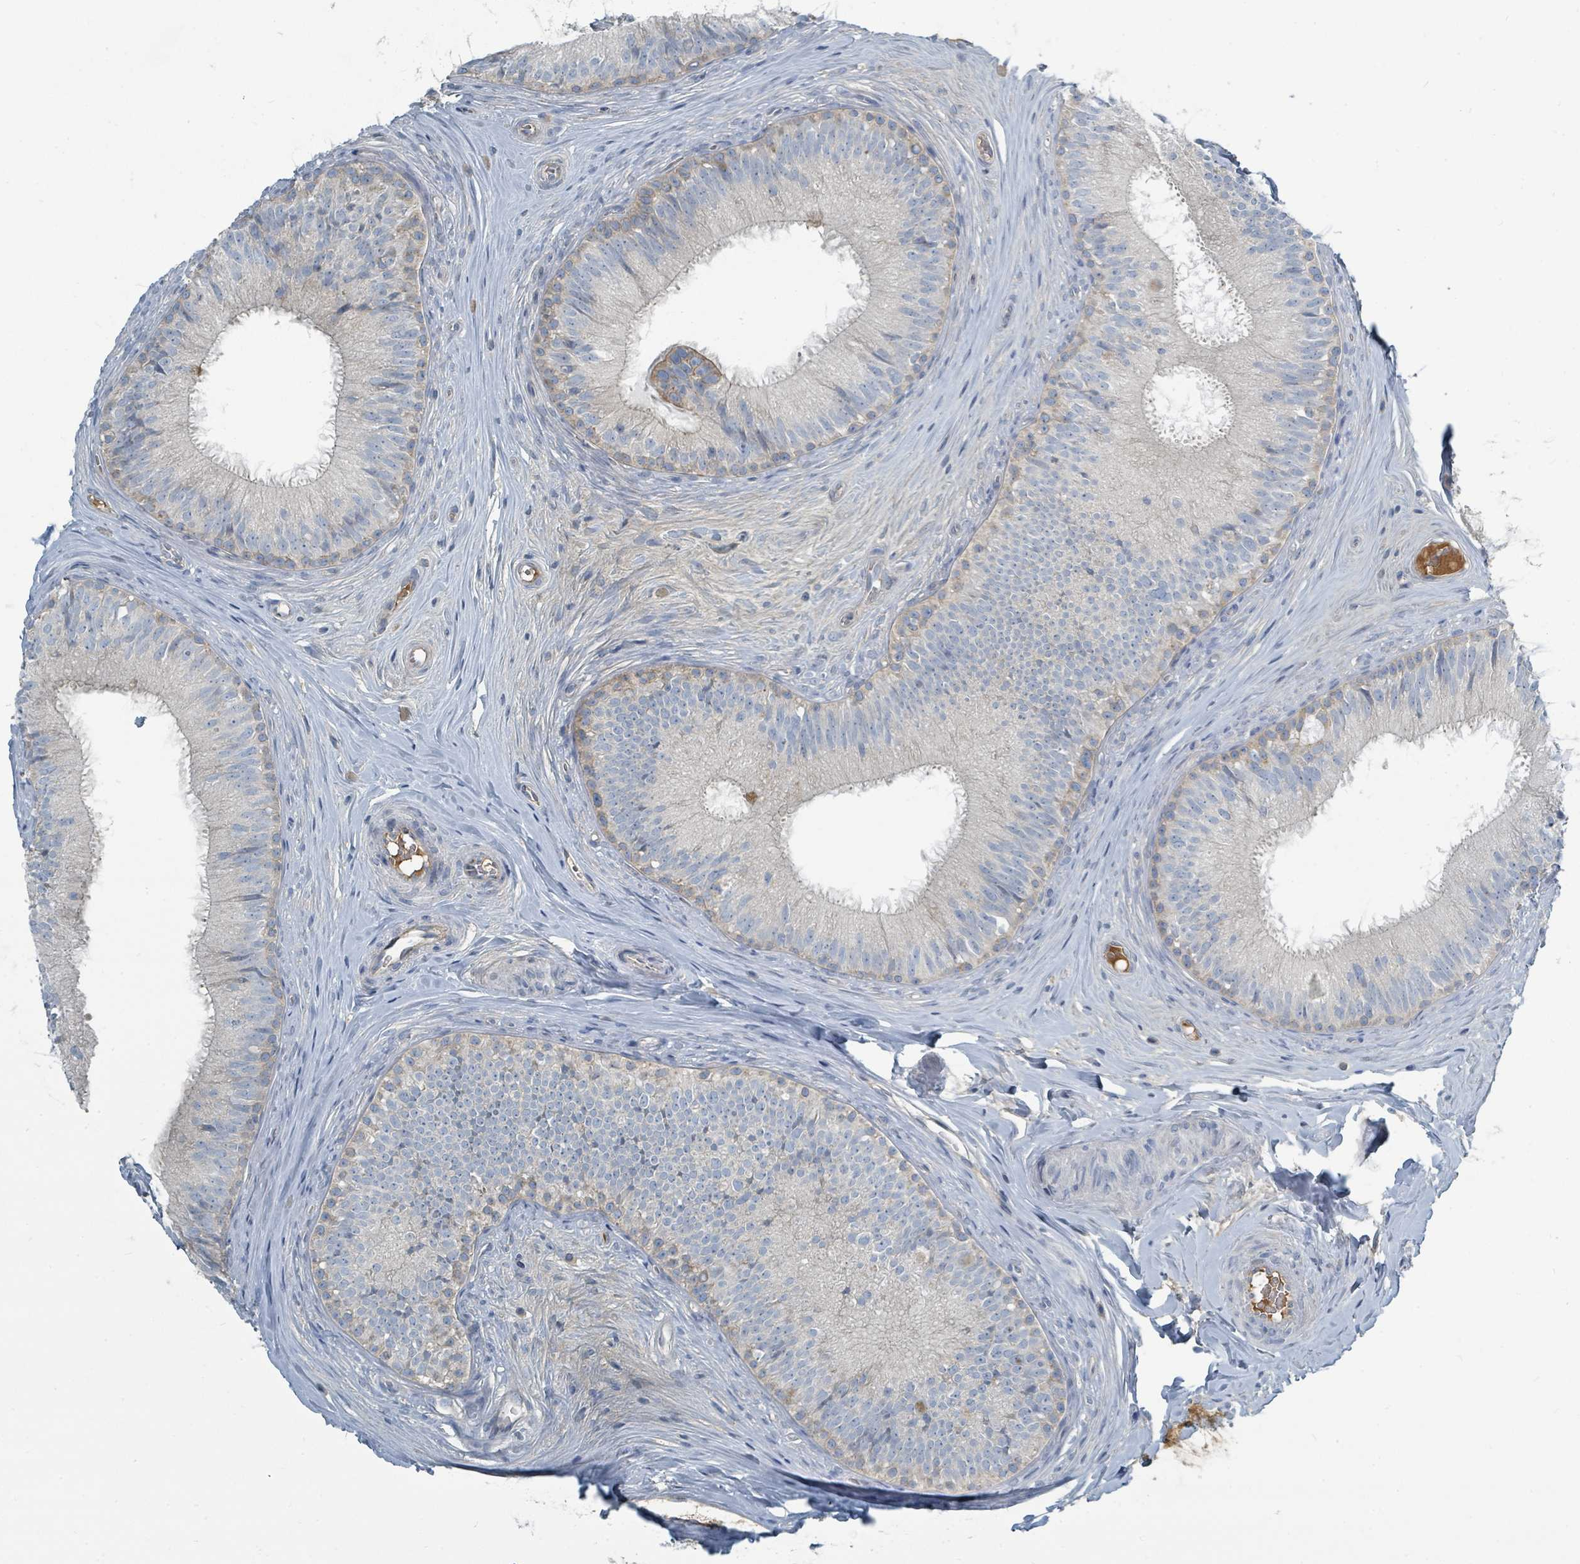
{"staining": {"intensity": "negative", "quantity": "none", "location": "none"}, "tissue": "epididymis", "cell_type": "Glandular cells", "image_type": "normal", "snomed": [{"axis": "morphology", "description": "Normal tissue, NOS"}, {"axis": "topography", "description": "Epididymis"}], "caption": "A photomicrograph of epididymis stained for a protein exhibits no brown staining in glandular cells.", "gene": "SLC25A23", "patient": {"sex": "male", "age": 34}}